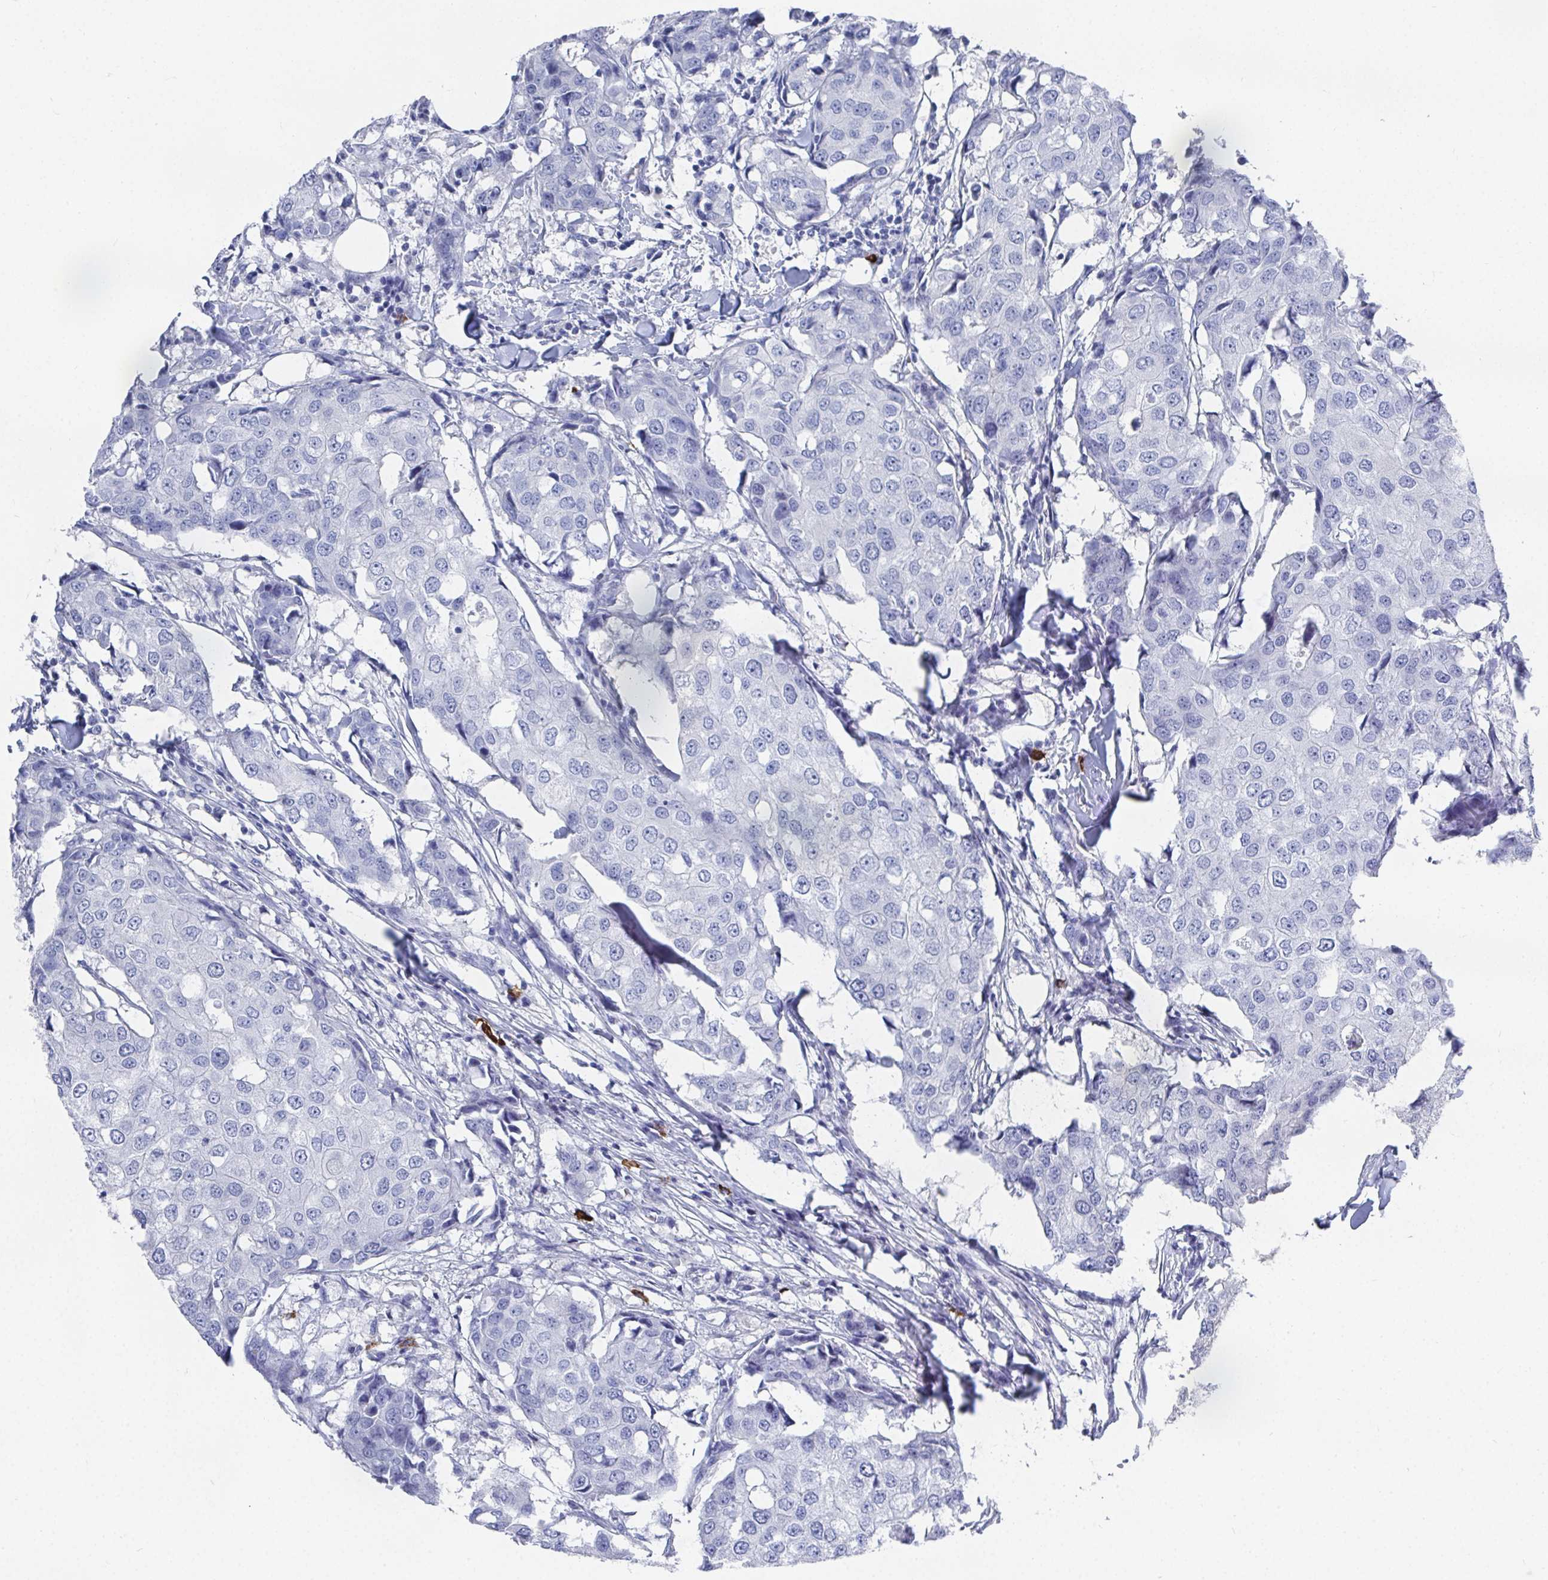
{"staining": {"intensity": "negative", "quantity": "none", "location": "none"}, "tissue": "breast cancer", "cell_type": "Tumor cells", "image_type": "cancer", "snomed": [{"axis": "morphology", "description": "Duct carcinoma"}, {"axis": "topography", "description": "Breast"}], "caption": "The micrograph exhibits no staining of tumor cells in breast cancer.", "gene": "GRIA1", "patient": {"sex": "female", "age": 27}}